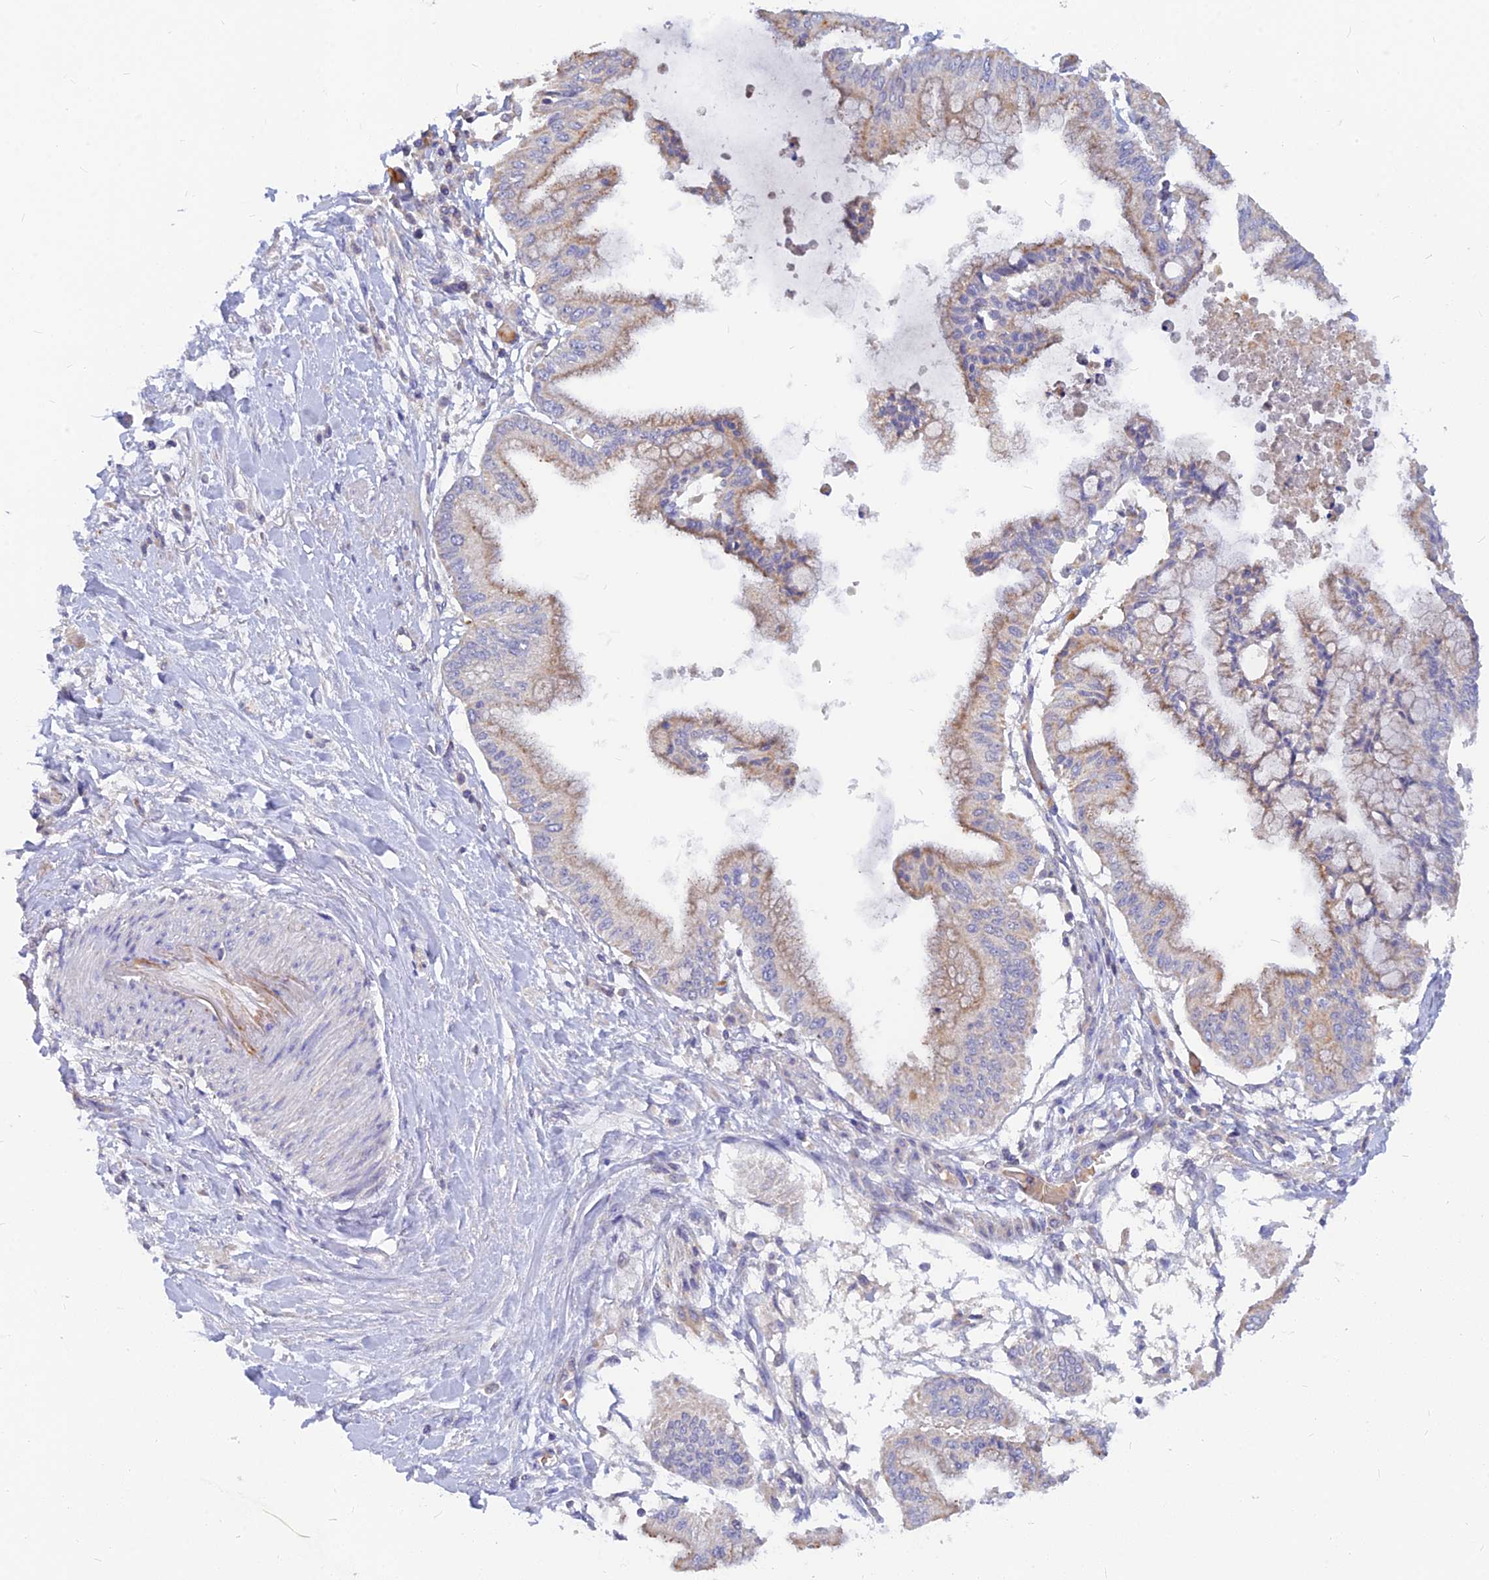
{"staining": {"intensity": "weak", "quantity": "25%-75%", "location": "cytoplasmic/membranous"}, "tissue": "pancreatic cancer", "cell_type": "Tumor cells", "image_type": "cancer", "snomed": [{"axis": "morphology", "description": "Adenocarcinoma, NOS"}, {"axis": "topography", "description": "Pancreas"}], "caption": "Immunohistochemistry (IHC) (DAB) staining of adenocarcinoma (pancreatic) exhibits weak cytoplasmic/membranous protein positivity in approximately 25%-75% of tumor cells.", "gene": "CACNA1B", "patient": {"sex": "male", "age": 46}}